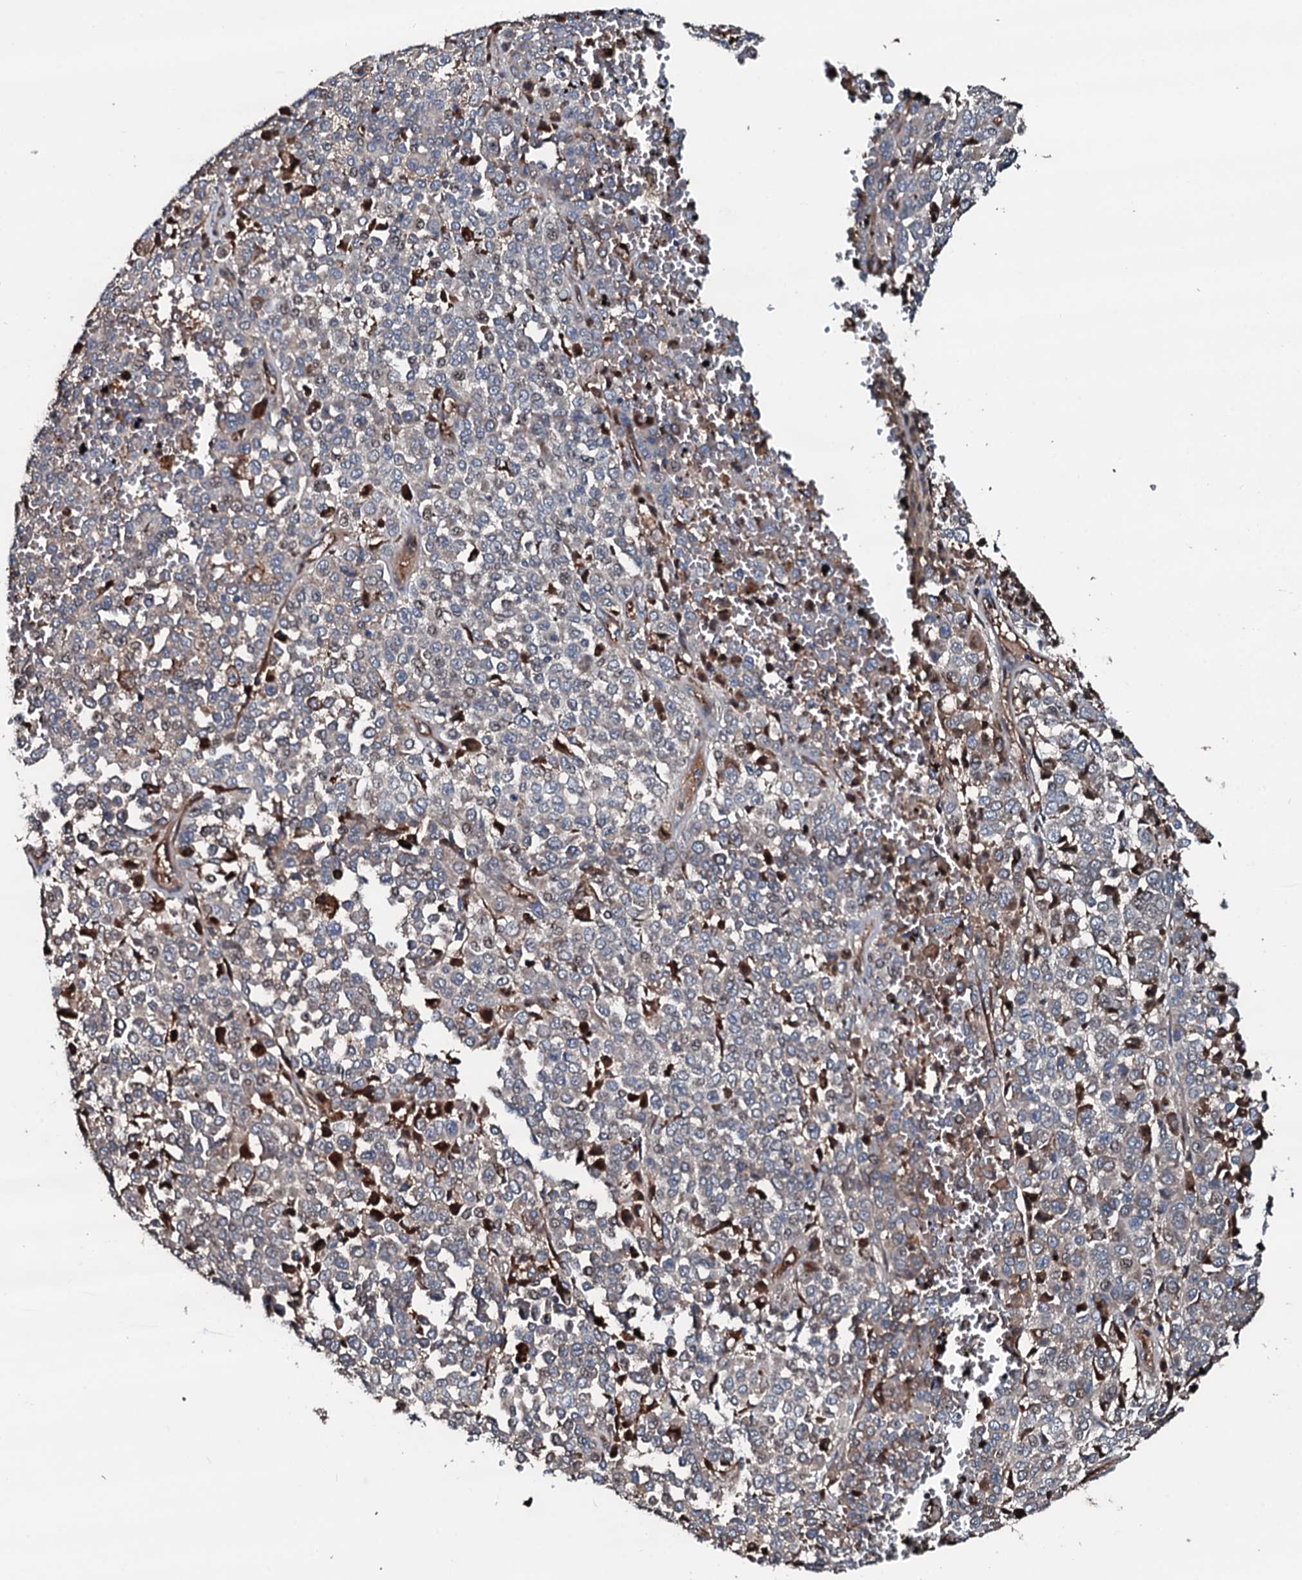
{"staining": {"intensity": "negative", "quantity": "none", "location": "none"}, "tissue": "melanoma", "cell_type": "Tumor cells", "image_type": "cancer", "snomed": [{"axis": "morphology", "description": "Malignant melanoma, Metastatic site"}, {"axis": "topography", "description": "Pancreas"}], "caption": "Melanoma stained for a protein using immunohistochemistry (IHC) reveals no expression tumor cells.", "gene": "AARS1", "patient": {"sex": "female", "age": 30}}